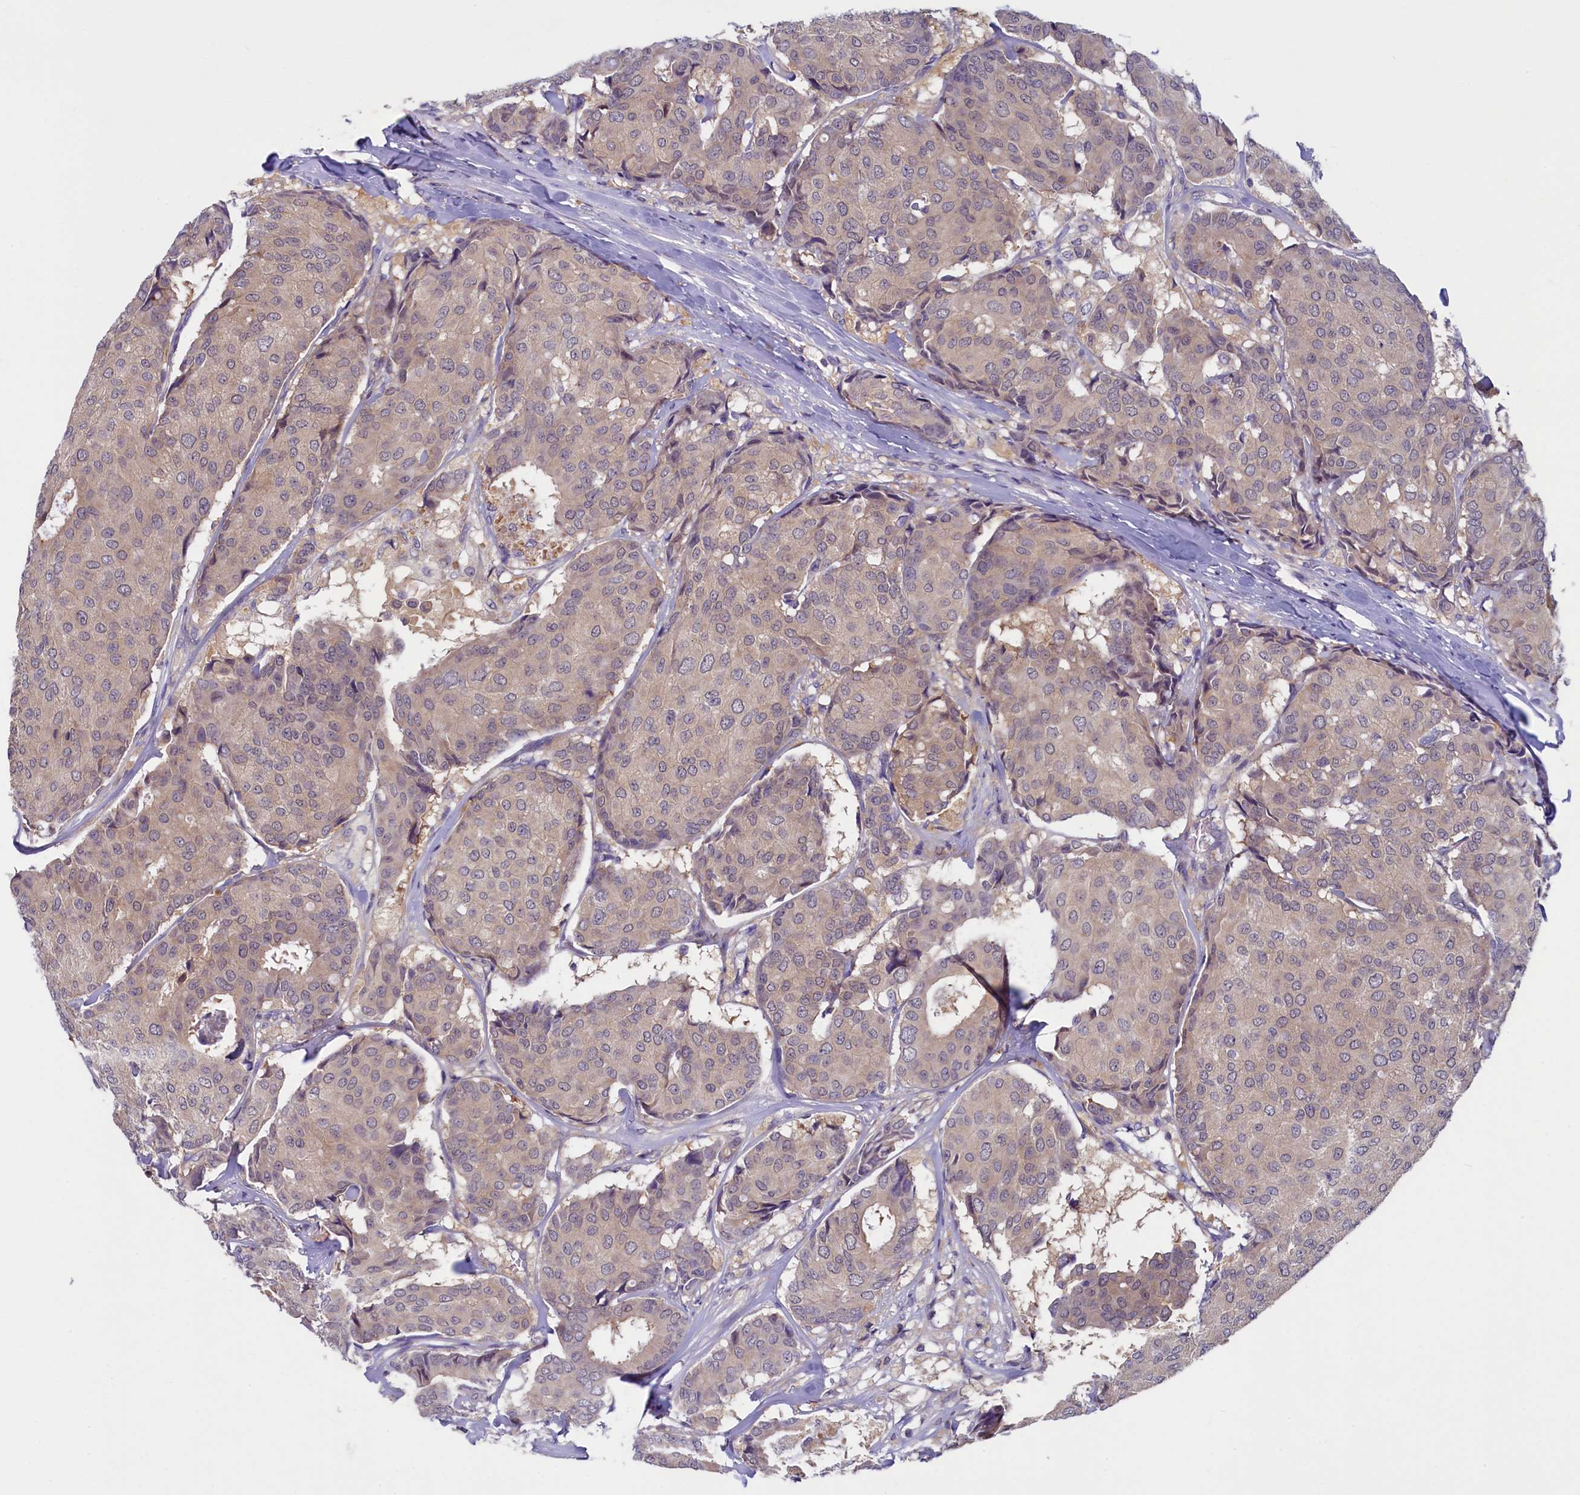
{"staining": {"intensity": "weak", "quantity": "25%-75%", "location": "cytoplasmic/membranous"}, "tissue": "breast cancer", "cell_type": "Tumor cells", "image_type": "cancer", "snomed": [{"axis": "morphology", "description": "Duct carcinoma"}, {"axis": "topography", "description": "Breast"}], "caption": "A photomicrograph showing weak cytoplasmic/membranous expression in about 25%-75% of tumor cells in breast cancer (invasive ductal carcinoma), as visualized by brown immunohistochemical staining.", "gene": "NUBP1", "patient": {"sex": "female", "age": 75}}